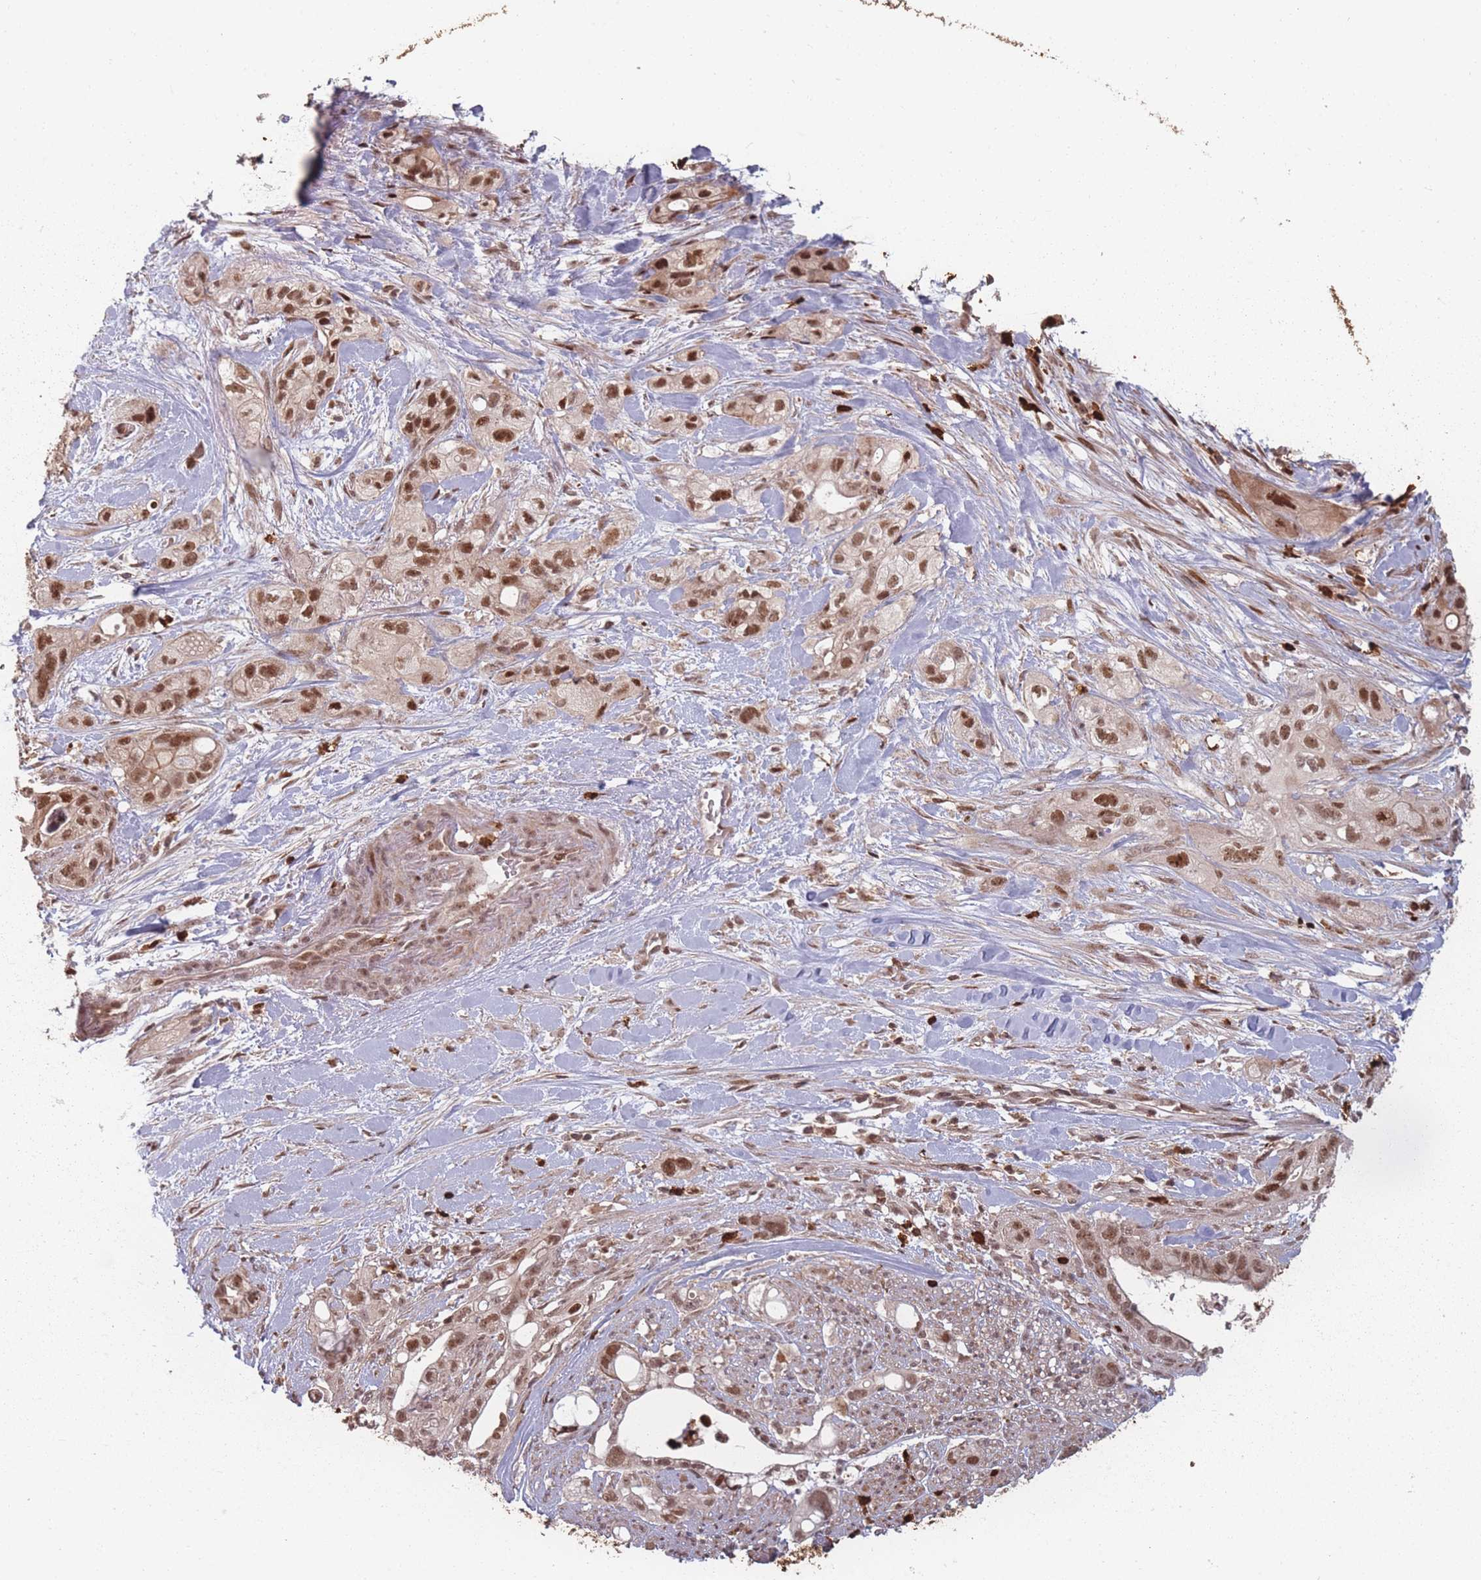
{"staining": {"intensity": "moderate", "quantity": ">75%", "location": "nuclear"}, "tissue": "pancreatic cancer", "cell_type": "Tumor cells", "image_type": "cancer", "snomed": [{"axis": "morphology", "description": "Adenocarcinoma, NOS"}, {"axis": "topography", "description": "Pancreas"}], "caption": "Protein expression by IHC reveals moderate nuclear staining in approximately >75% of tumor cells in pancreatic adenocarcinoma. (DAB IHC with brightfield microscopy, high magnification).", "gene": "WDR55", "patient": {"sex": "male", "age": 44}}